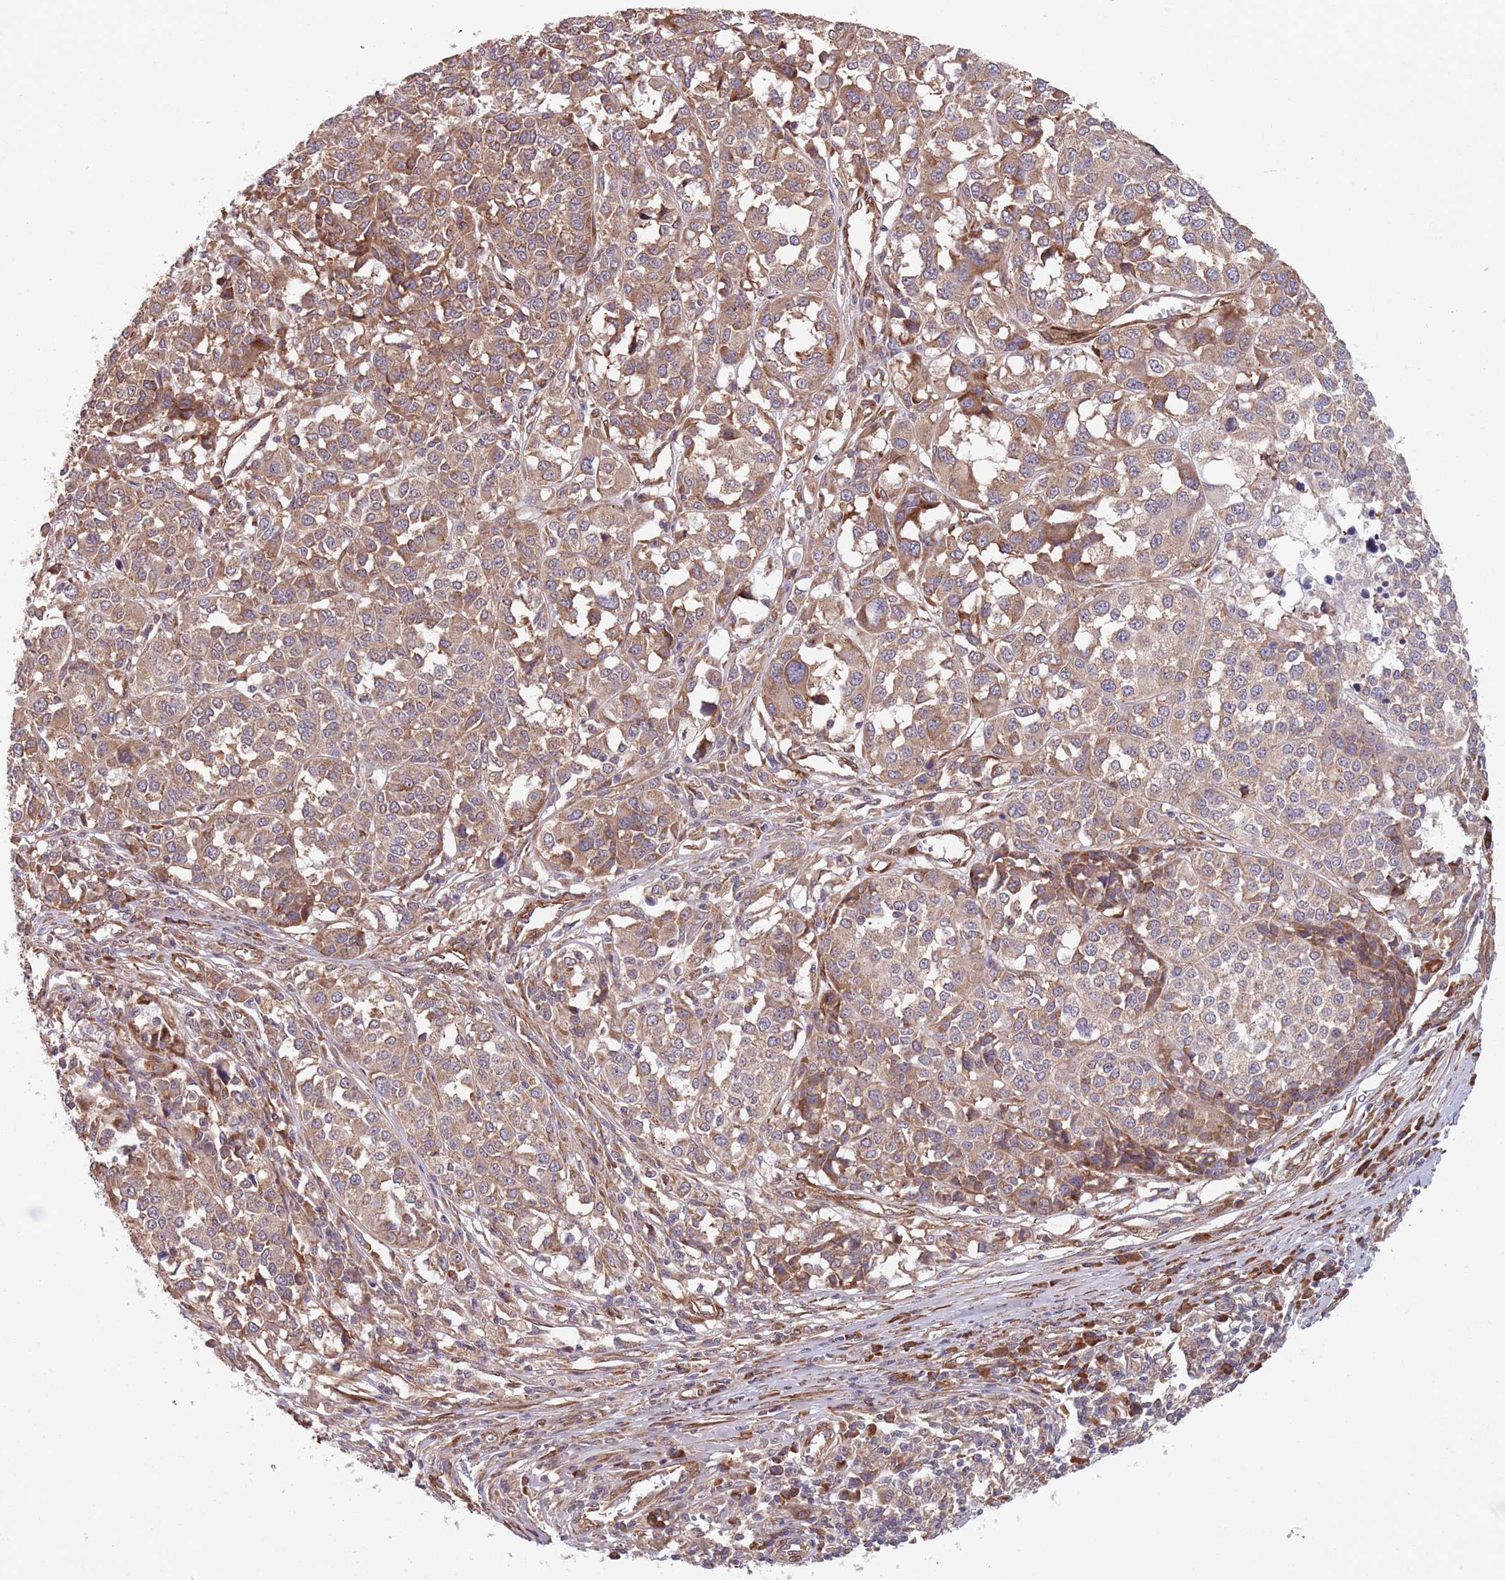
{"staining": {"intensity": "moderate", "quantity": ">75%", "location": "cytoplasmic/membranous"}, "tissue": "melanoma", "cell_type": "Tumor cells", "image_type": "cancer", "snomed": [{"axis": "morphology", "description": "Malignant melanoma, Metastatic site"}, {"axis": "topography", "description": "Lymph node"}], "caption": "Brown immunohistochemical staining in human malignant melanoma (metastatic site) demonstrates moderate cytoplasmic/membranous positivity in approximately >75% of tumor cells. Using DAB (brown) and hematoxylin (blue) stains, captured at high magnification using brightfield microscopy.", "gene": "NOTCH3", "patient": {"sex": "male", "age": 44}}